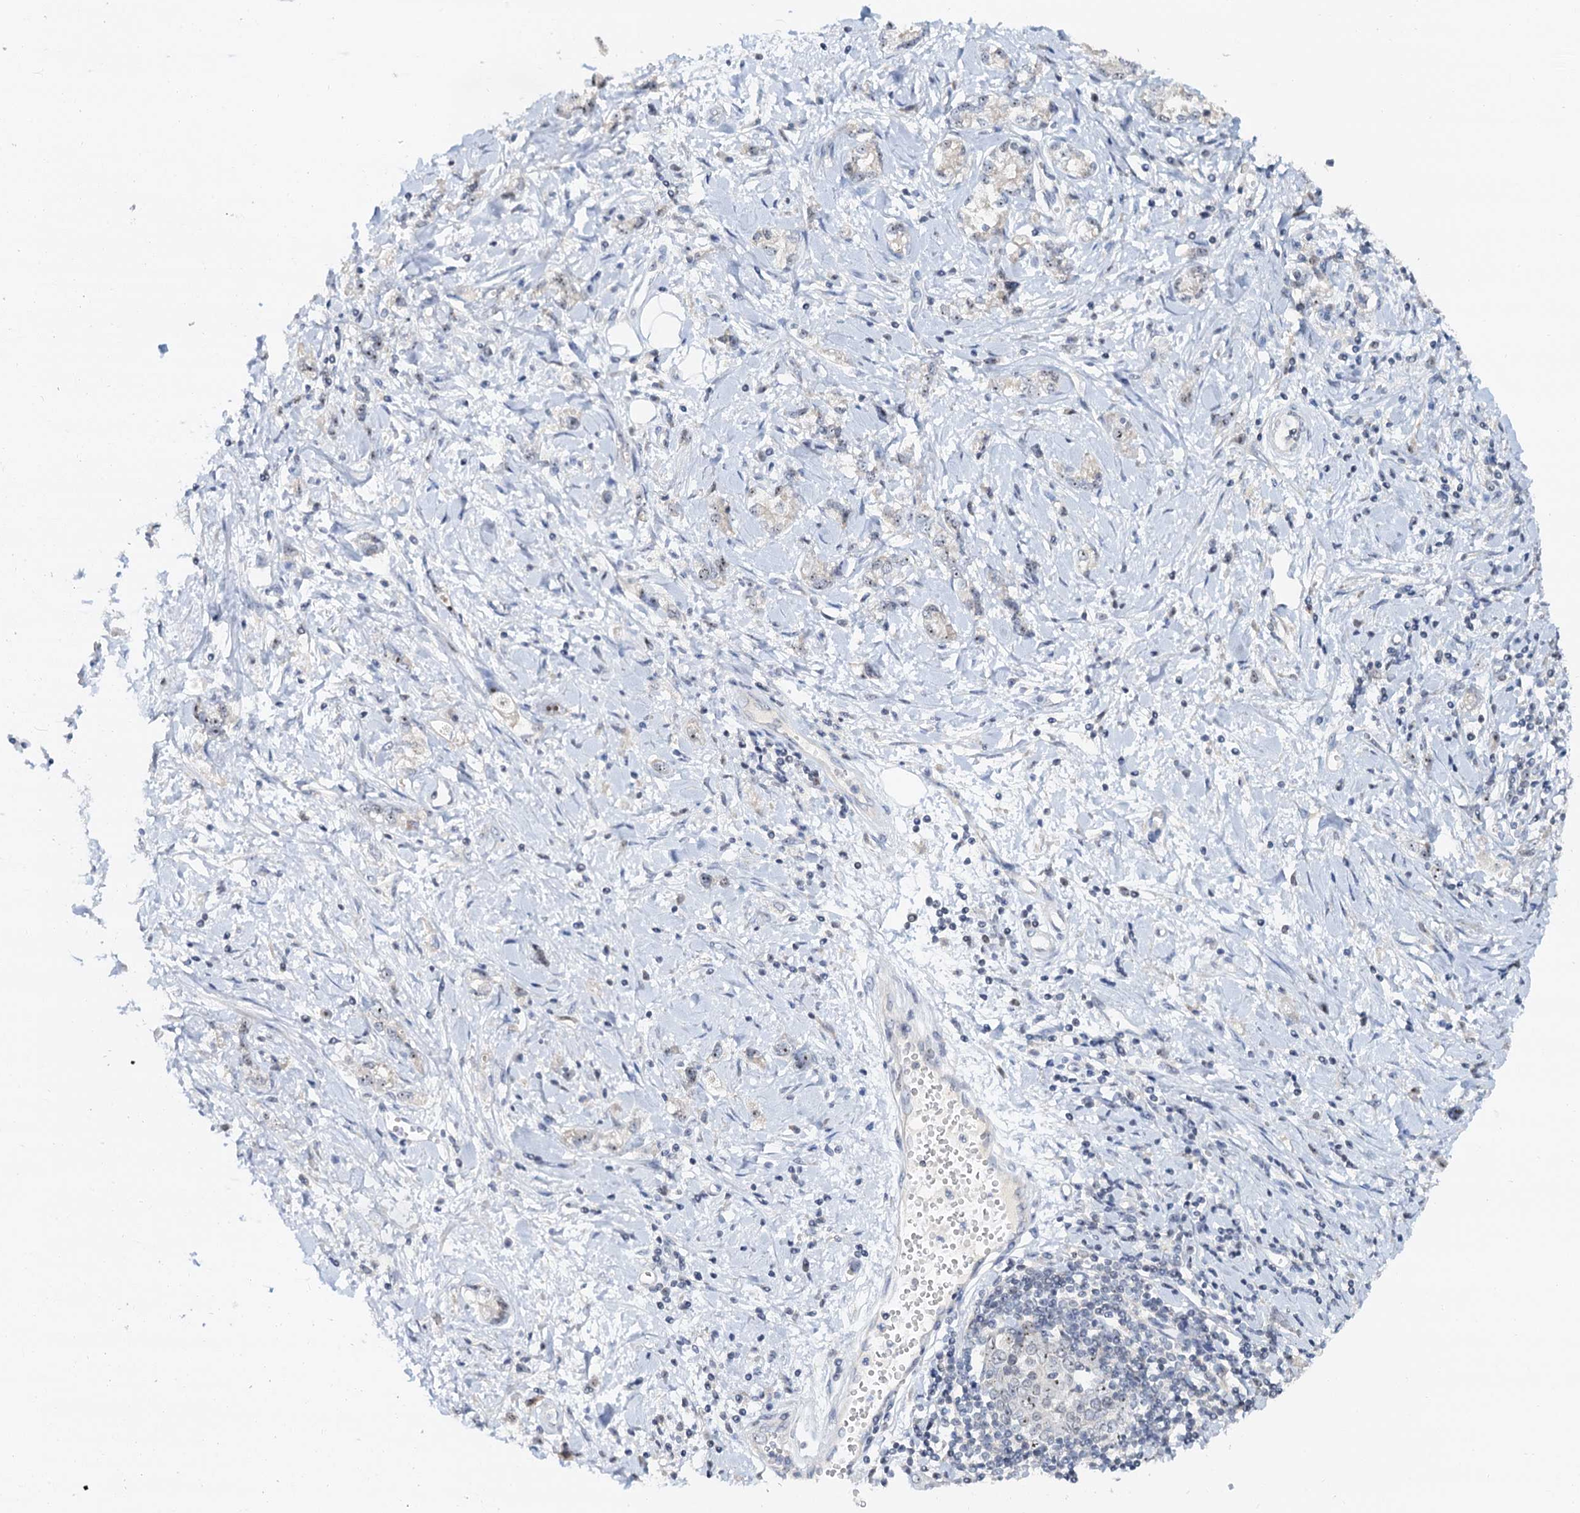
{"staining": {"intensity": "weak", "quantity": "<25%", "location": "nuclear"}, "tissue": "stomach cancer", "cell_type": "Tumor cells", "image_type": "cancer", "snomed": [{"axis": "morphology", "description": "Adenocarcinoma, NOS"}, {"axis": "topography", "description": "Stomach"}], "caption": "Tumor cells show no significant expression in stomach cancer (adenocarcinoma).", "gene": "NOP2", "patient": {"sex": "female", "age": 76}}